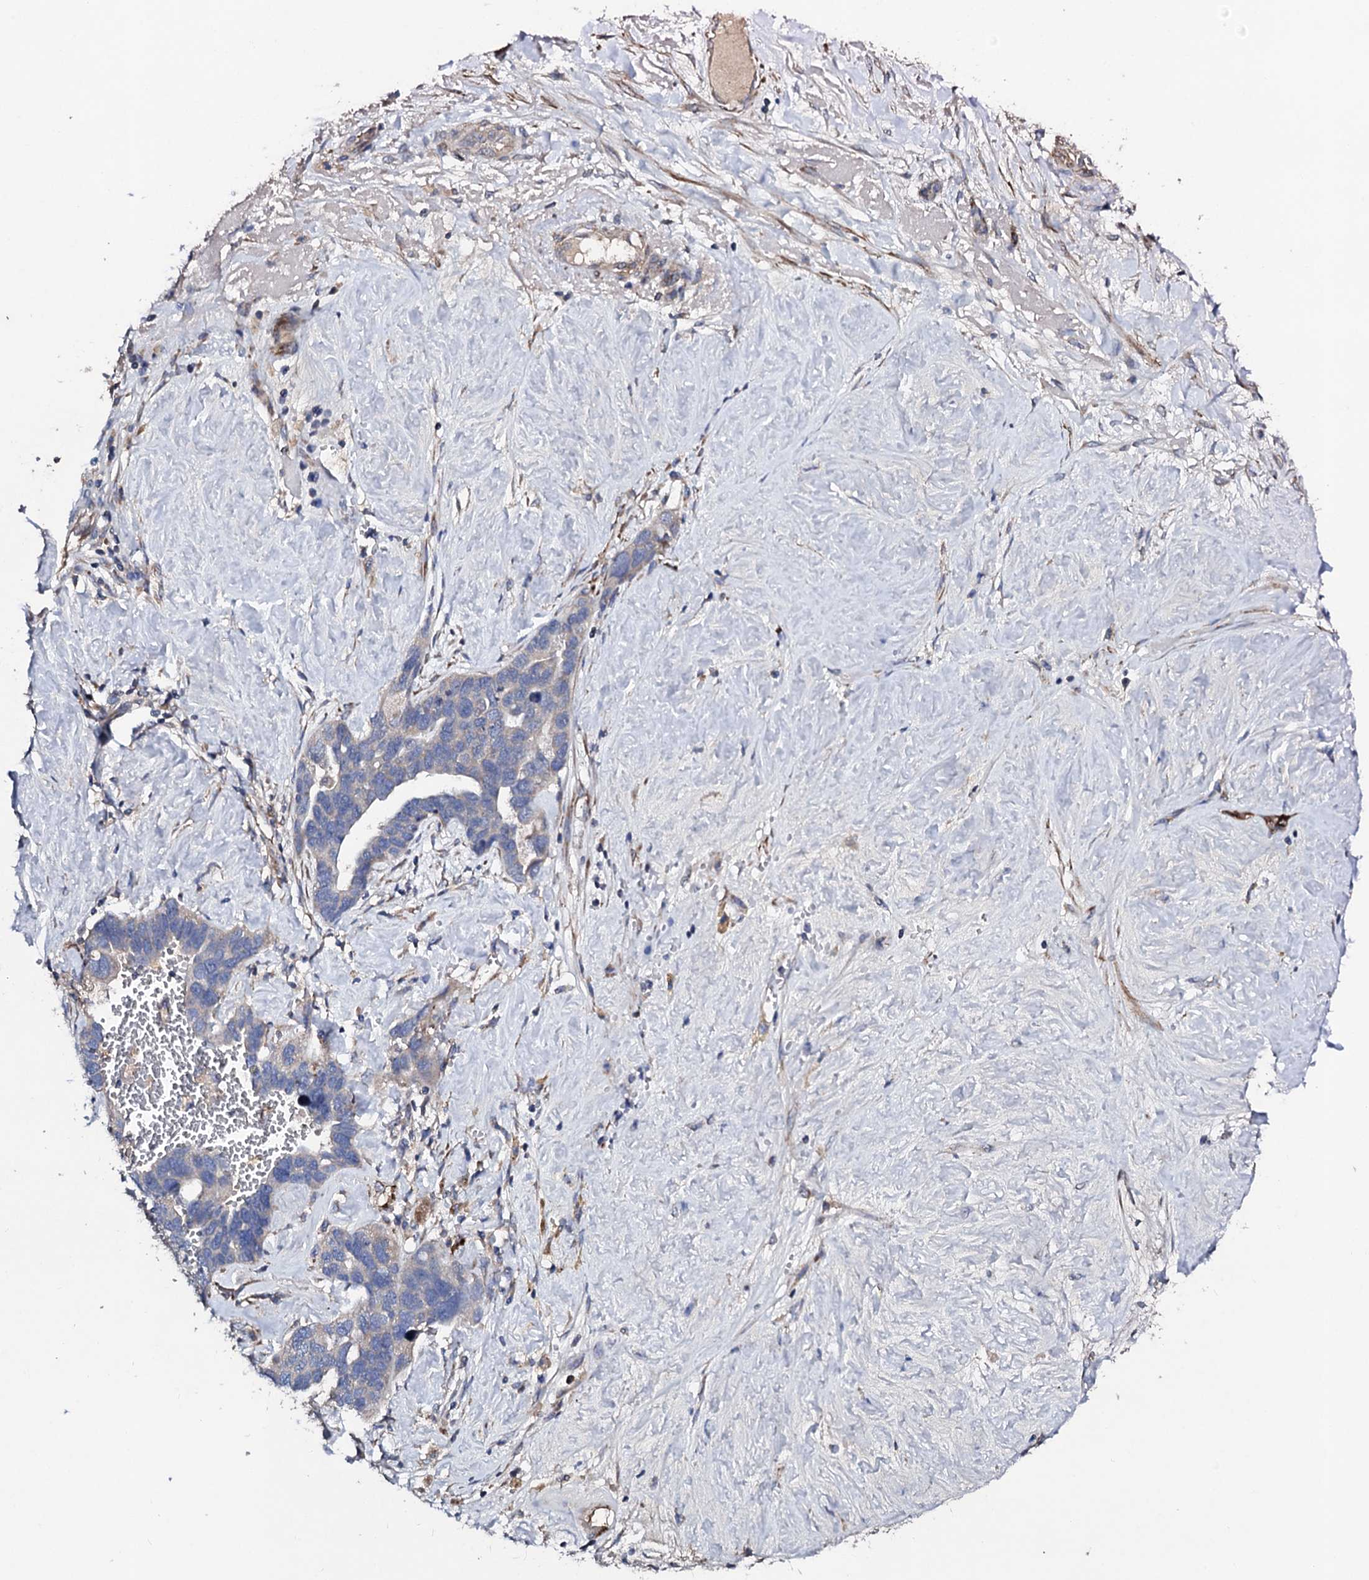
{"staining": {"intensity": "weak", "quantity": "<25%", "location": "cytoplasmic/membranous"}, "tissue": "ovarian cancer", "cell_type": "Tumor cells", "image_type": "cancer", "snomed": [{"axis": "morphology", "description": "Cystadenocarcinoma, serous, NOS"}, {"axis": "topography", "description": "Ovary"}], "caption": "A high-resolution micrograph shows immunohistochemistry (IHC) staining of serous cystadenocarcinoma (ovarian), which exhibits no significant staining in tumor cells.", "gene": "DBX1", "patient": {"sex": "female", "age": 54}}